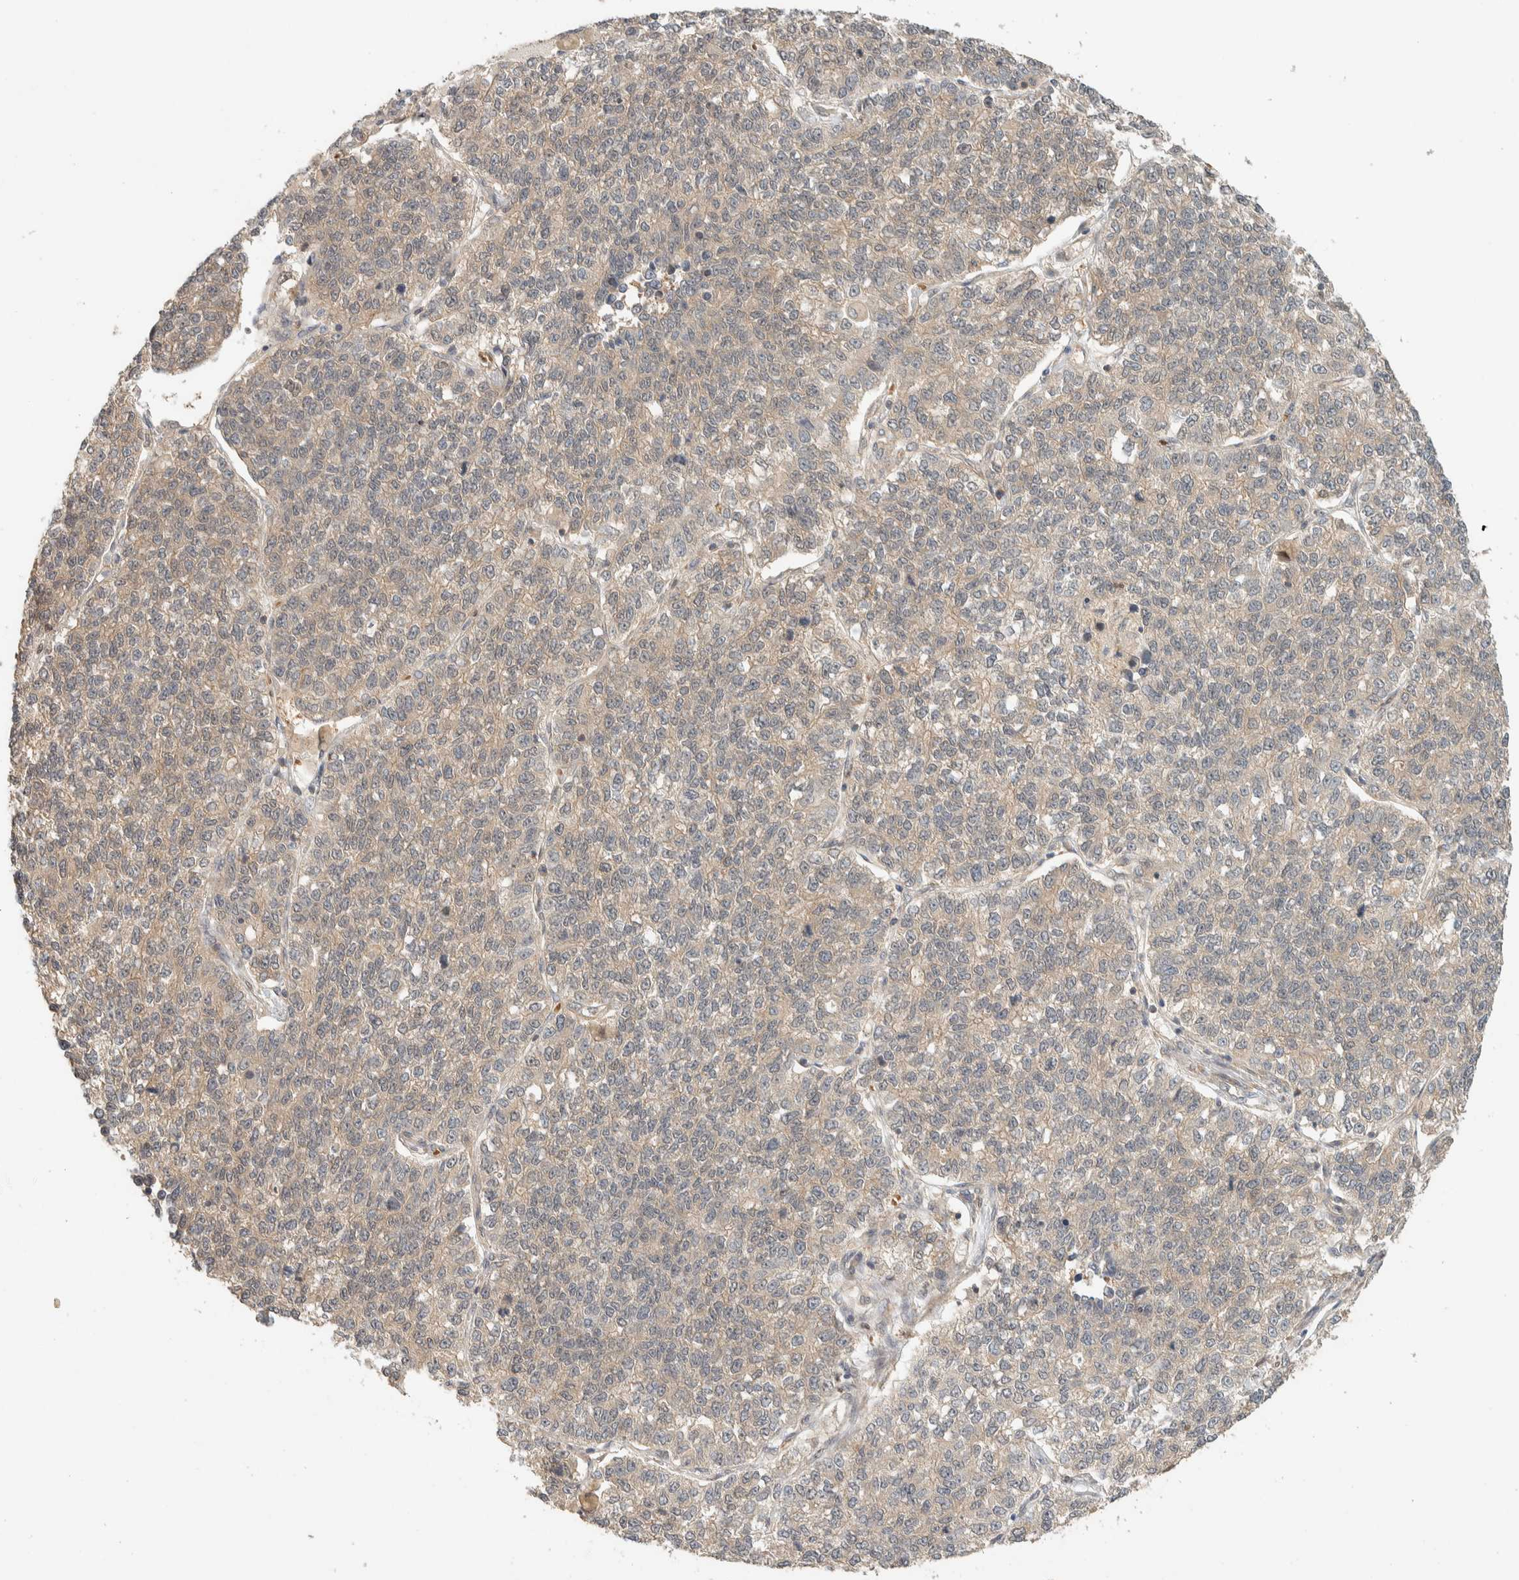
{"staining": {"intensity": "weak", "quantity": "25%-75%", "location": "cytoplasmic/membranous"}, "tissue": "lung cancer", "cell_type": "Tumor cells", "image_type": "cancer", "snomed": [{"axis": "morphology", "description": "Adenocarcinoma, NOS"}, {"axis": "topography", "description": "Lung"}], "caption": "Immunohistochemistry photomicrograph of neoplastic tissue: lung adenocarcinoma stained using immunohistochemistry (IHC) demonstrates low levels of weak protein expression localized specifically in the cytoplasmic/membranous of tumor cells, appearing as a cytoplasmic/membranous brown color.", "gene": "ADSS2", "patient": {"sex": "male", "age": 49}}